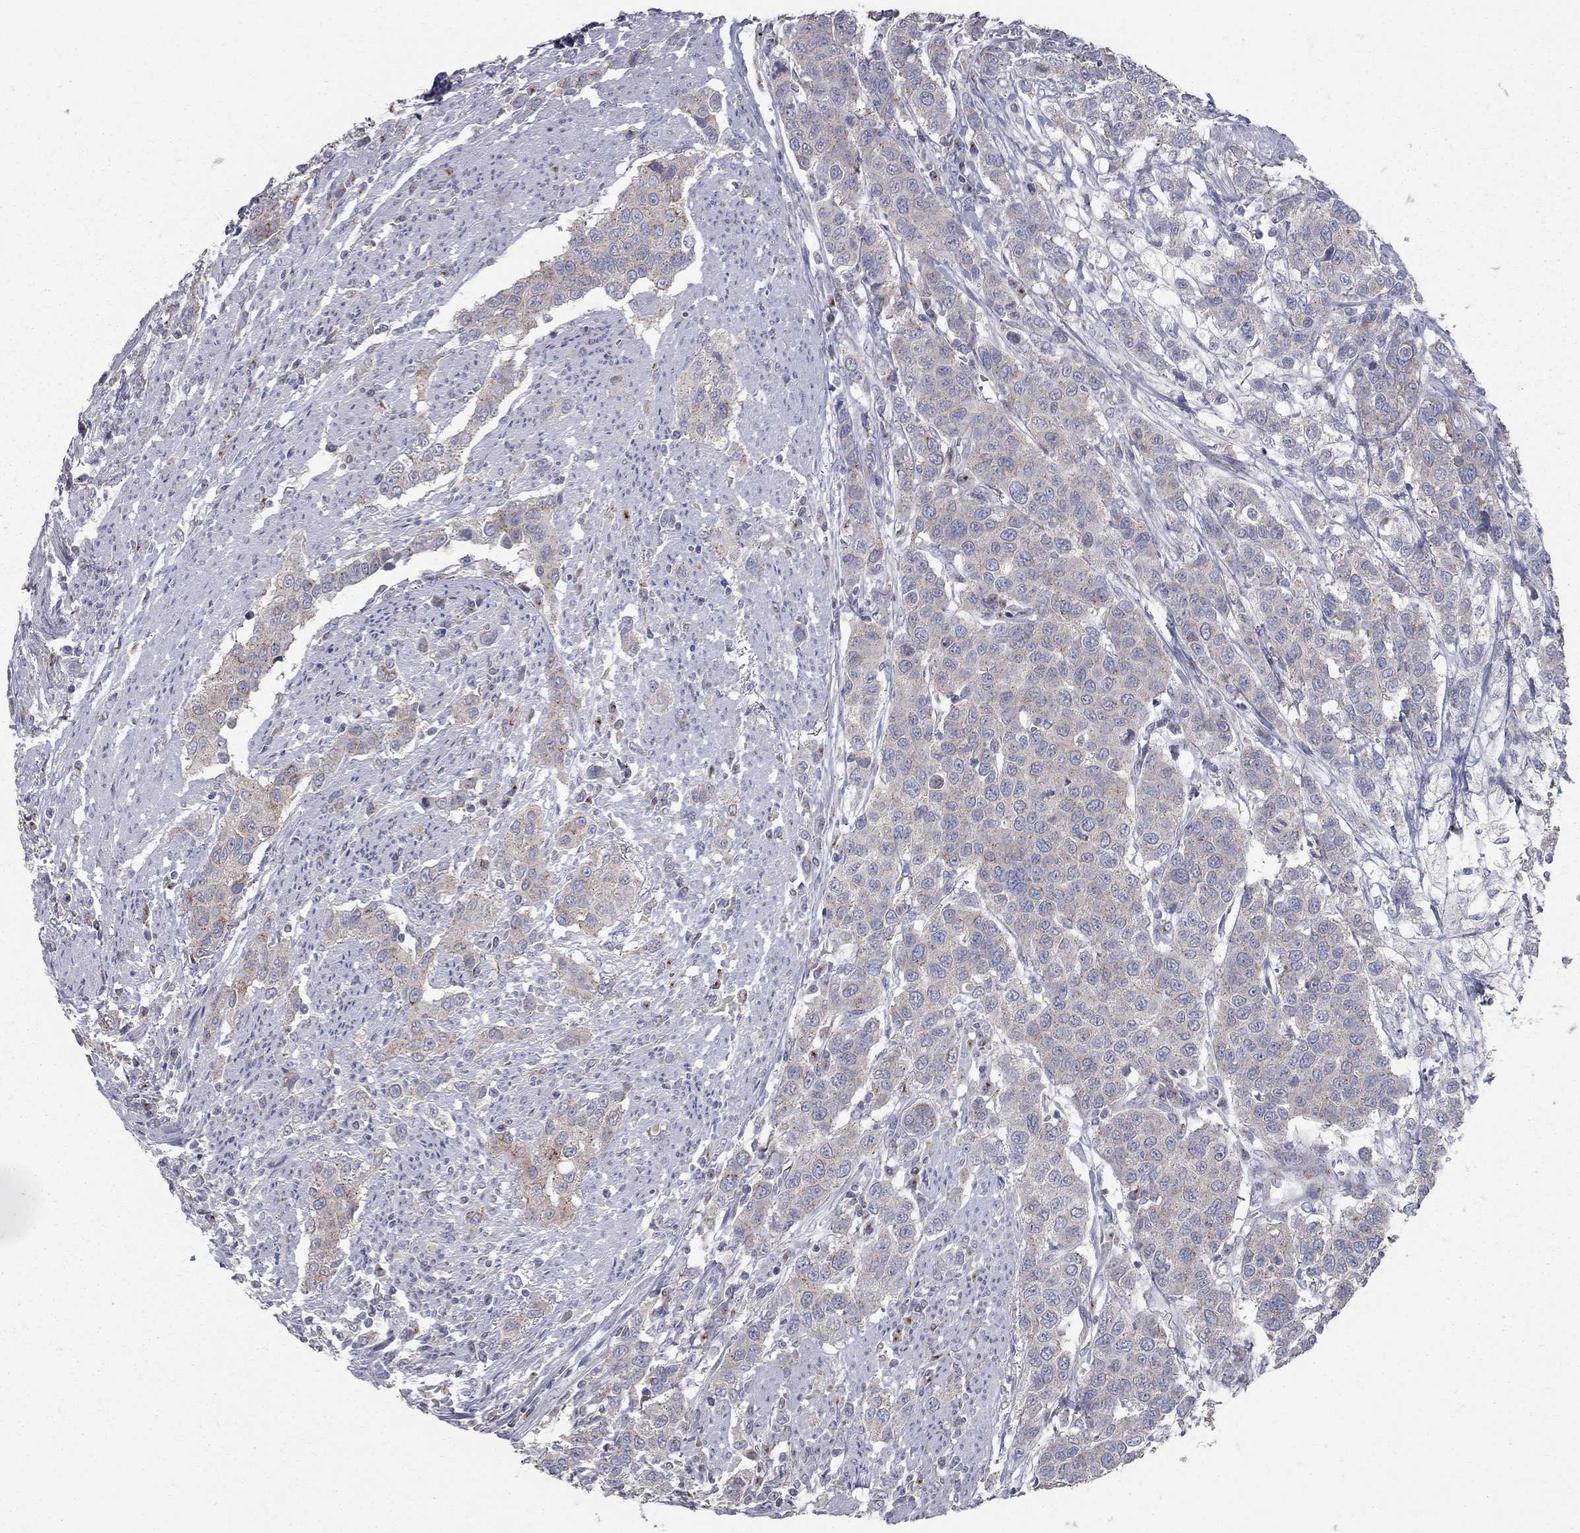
{"staining": {"intensity": "weak", "quantity": "25%-75%", "location": "cytoplasmic/membranous"}, "tissue": "urothelial cancer", "cell_type": "Tumor cells", "image_type": "cancer", "snomed": [{"axis": "morphology", "description": "Urothelial carcinoma, High grade"}, {"axis": "topography", "description": "Urinary bladder"}], "caption": "The micrograph displays immunohistochemical staining of urothelial carcinoma (high-grade). There is weak cytoplasmic/membranous expression is present in approximately 25%-75% of tumor cells. (Stains: DAB in brown, nuclei in blue, Microscopy: brightfield microscopy at high magnification).", "gene": "KIAA0319L", "patient": {"sex": "female", "age": 58}}